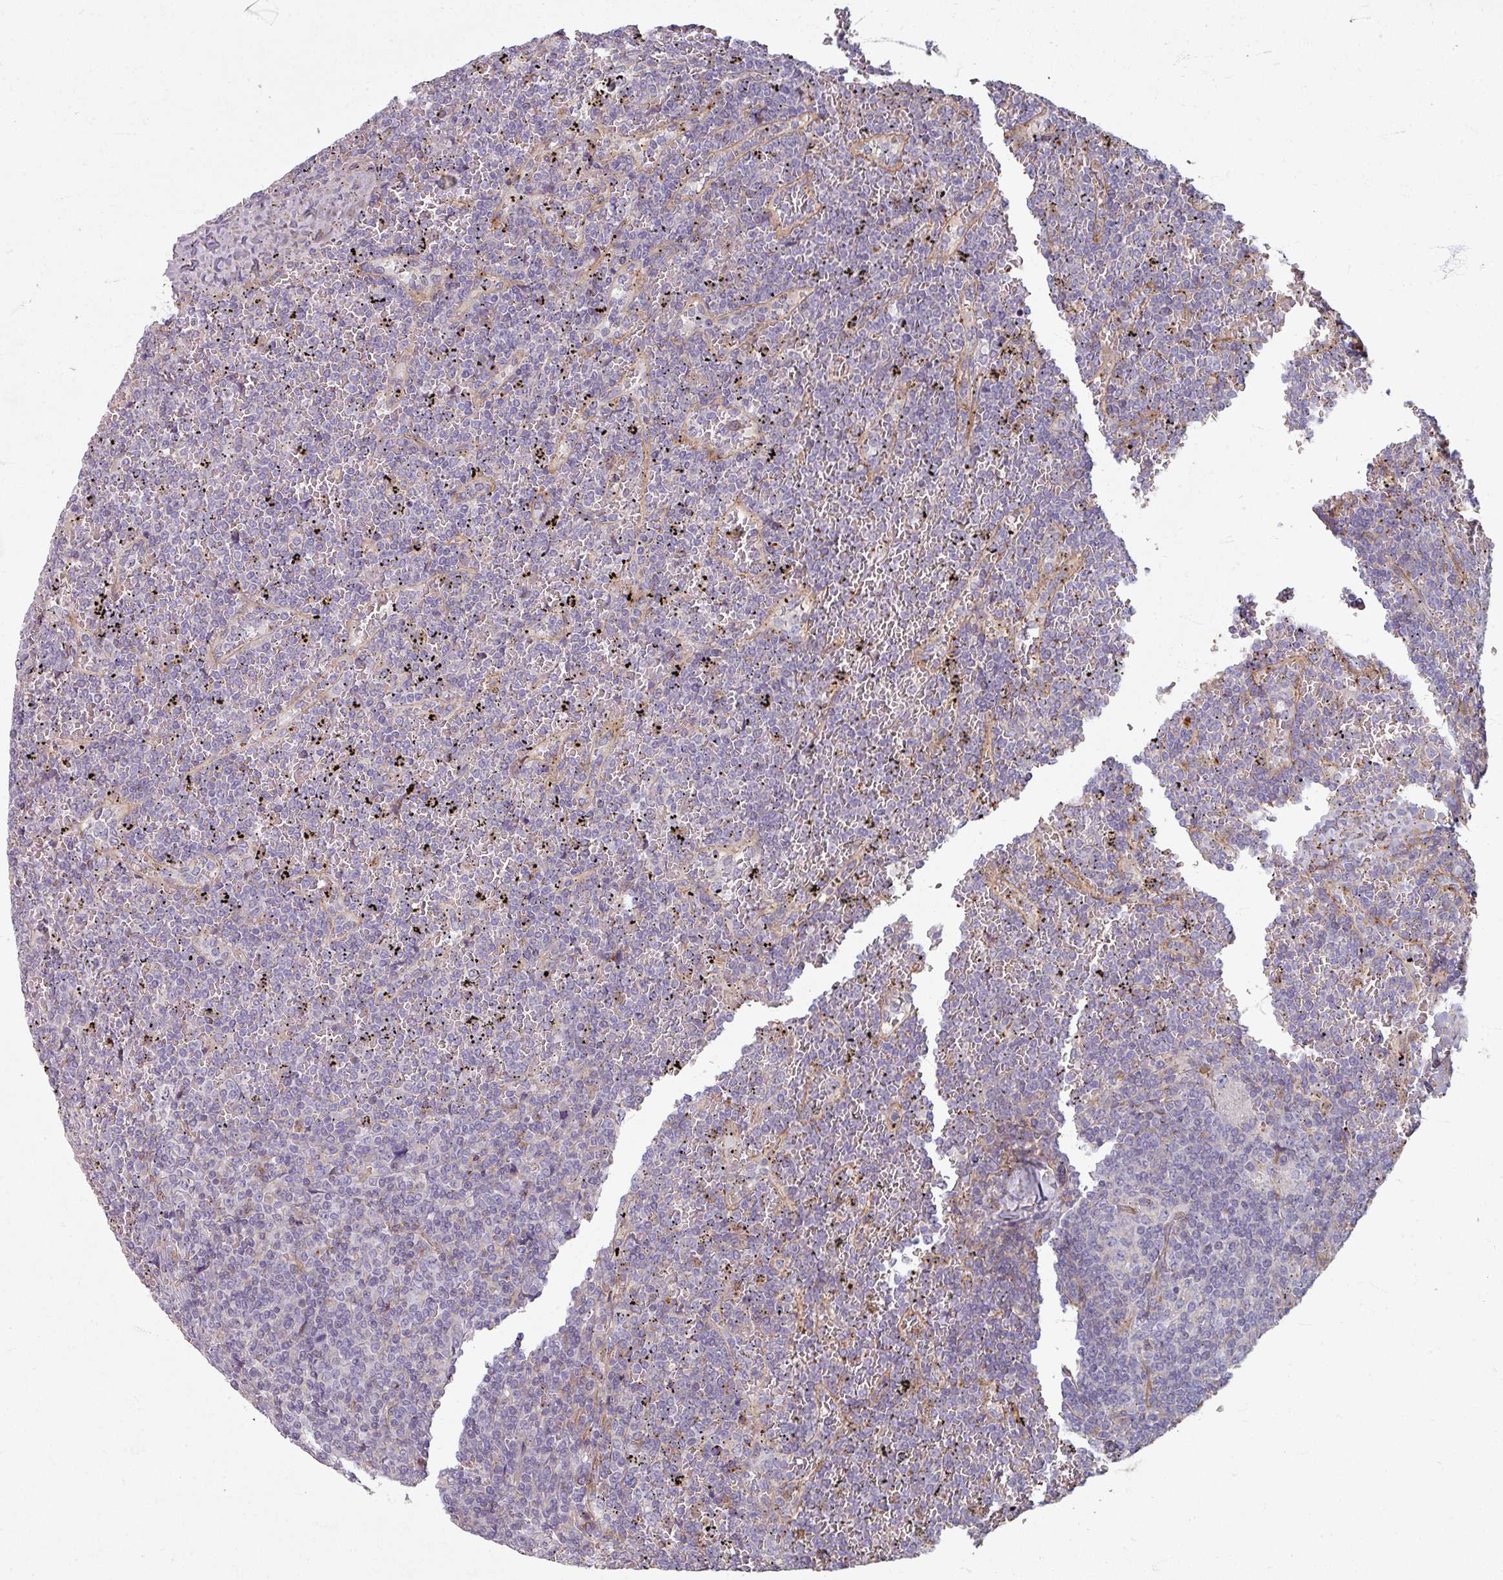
{"staining": {"intensity": "negative", "quantity": "none", "location": "none"}, "tissue": "lymphoma", "cell_type": "Tumor cells", "image_type": "cancer", "snomed": [{"axis": "morphology", "description": "Malignant lymphoma, non-Hodgkin's type, Low grade"}, {"axis": "topography", "description": "Spleen"}], "caption": "Protein analysis of low-grade malignant lymphoma, non-Hodgkin's type exhibits no significant expression in tumor cells. (Immunohistochemistry (ihc), brightfield microscopy, high magnification).", "gene": "GABARAPL1", "patient": {"sex": "female", "age": 19}}